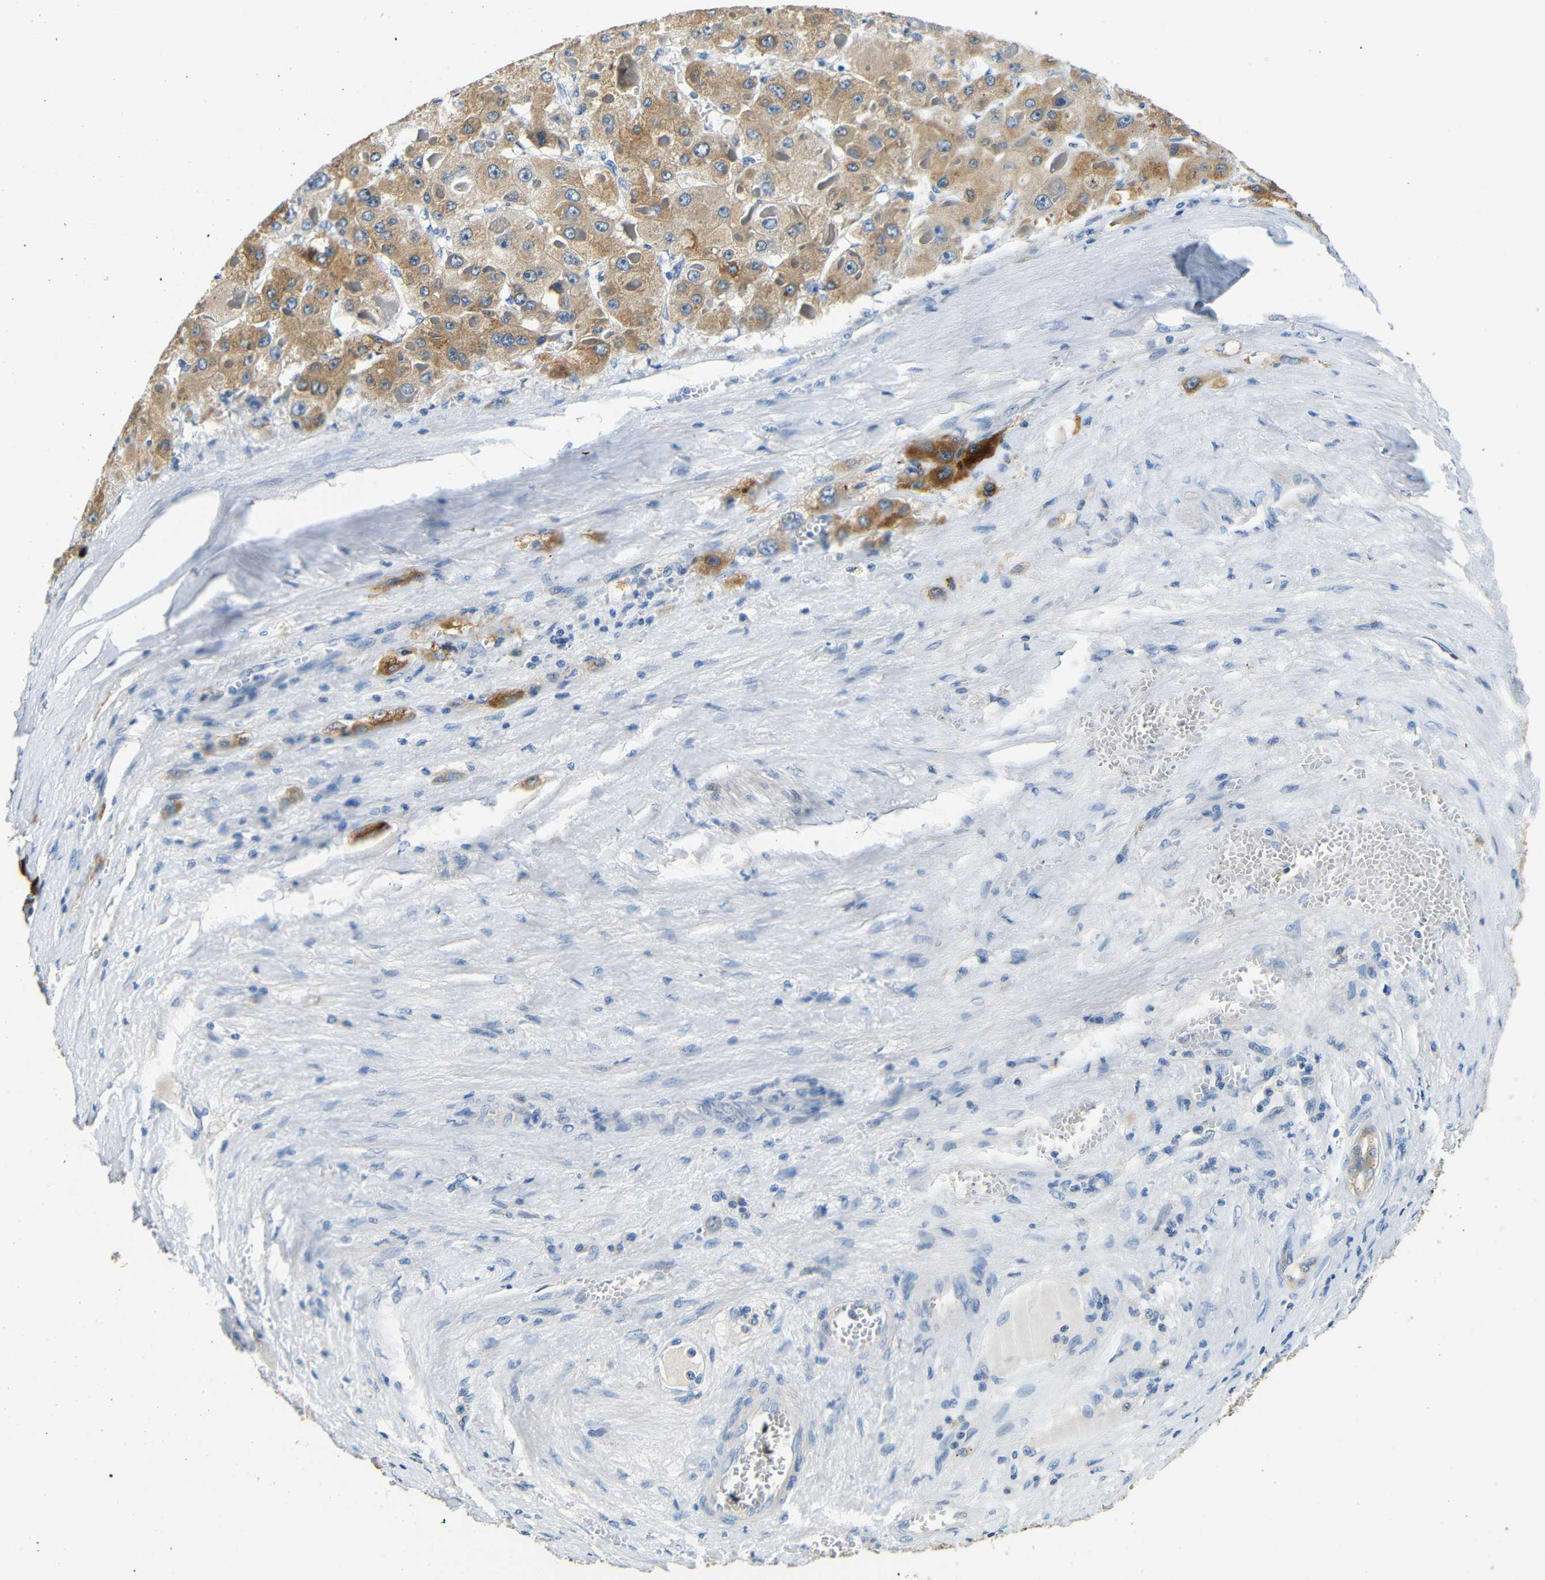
{"staining": {"intensity": "moderate", "quantity": ">75%", "location": "cytoplasmic/membranous"}, "tissue": "liver cancer", "cell_type": "Tumor cells", "image_type": "cancer", "snomed": [{"axis": "morphology", "description": "Carcinoma, Hepatocellular, NOS"}, {"axis": "topography", "description": "Liver"}], "caption": "Immunohistochemistry (IHC) image of liver cancer (hepatocellular carcinoma) stained for a protein (brown), which demonstrates medium levels of moderate cytoplasmic/membranous positivity in approximately >75% of tumor cells.", "gene": "FMO5", "patient": {"sex": "female", "age": 73}}